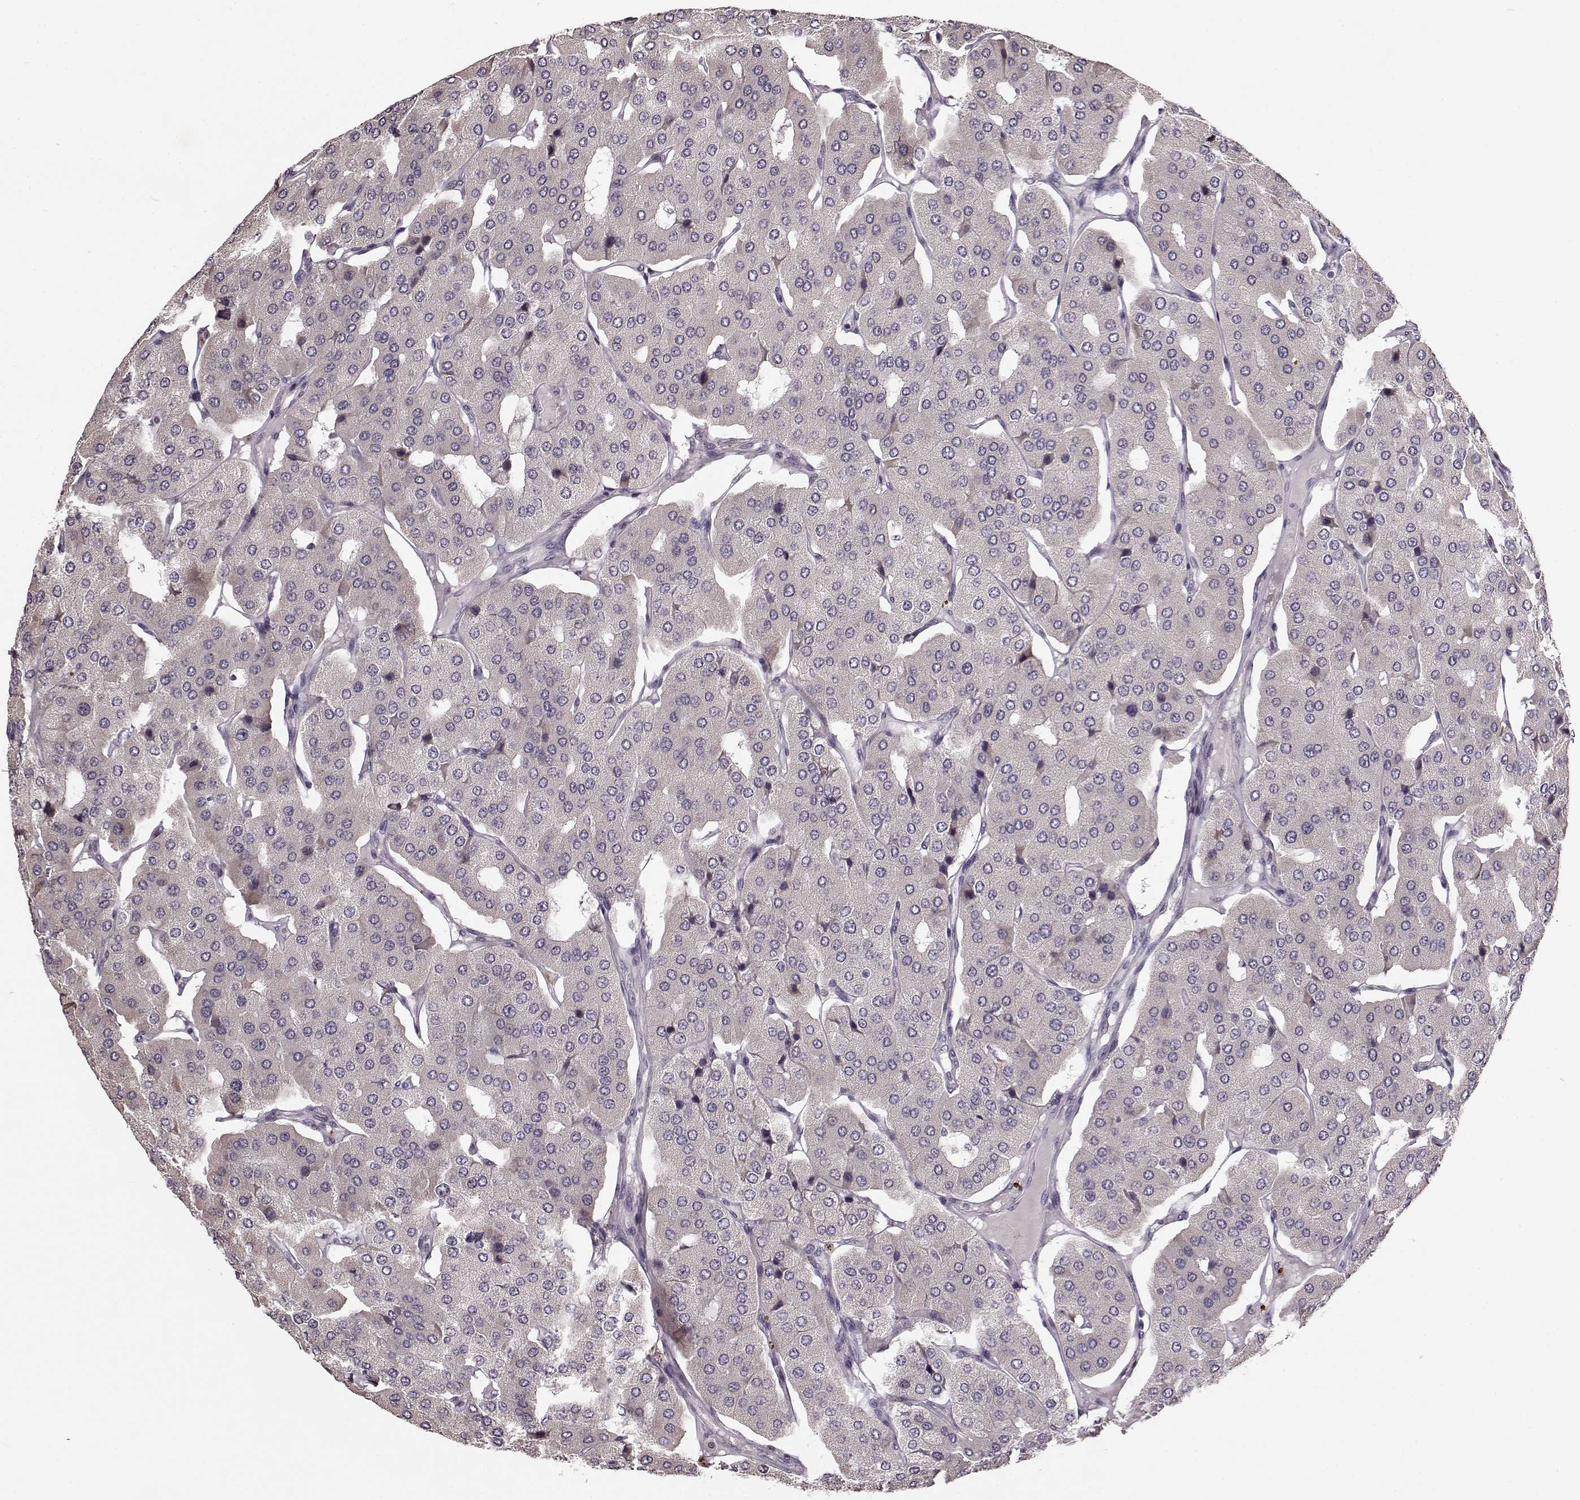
{"staining": {"intensity": "negative", "quantity": "none", "location": "none"}, "tissue": "parathyroid gland", "cell_type": "Glandular cells", "image_type": "normal", "snomed": [{"axis": "morphology", "description": "Normal tissue, NOS"}, {"axis": "morphology", "description": "Adenoma, NOS"}, {"axis": "topography", "description": "Parathyroid gland"}], "caption": "Protein analysis of normal parathyroid gland exhibits no significant expression in glandular cells.", "gene": "FSHB", "patient": {"sex": "female", "age": 86}}